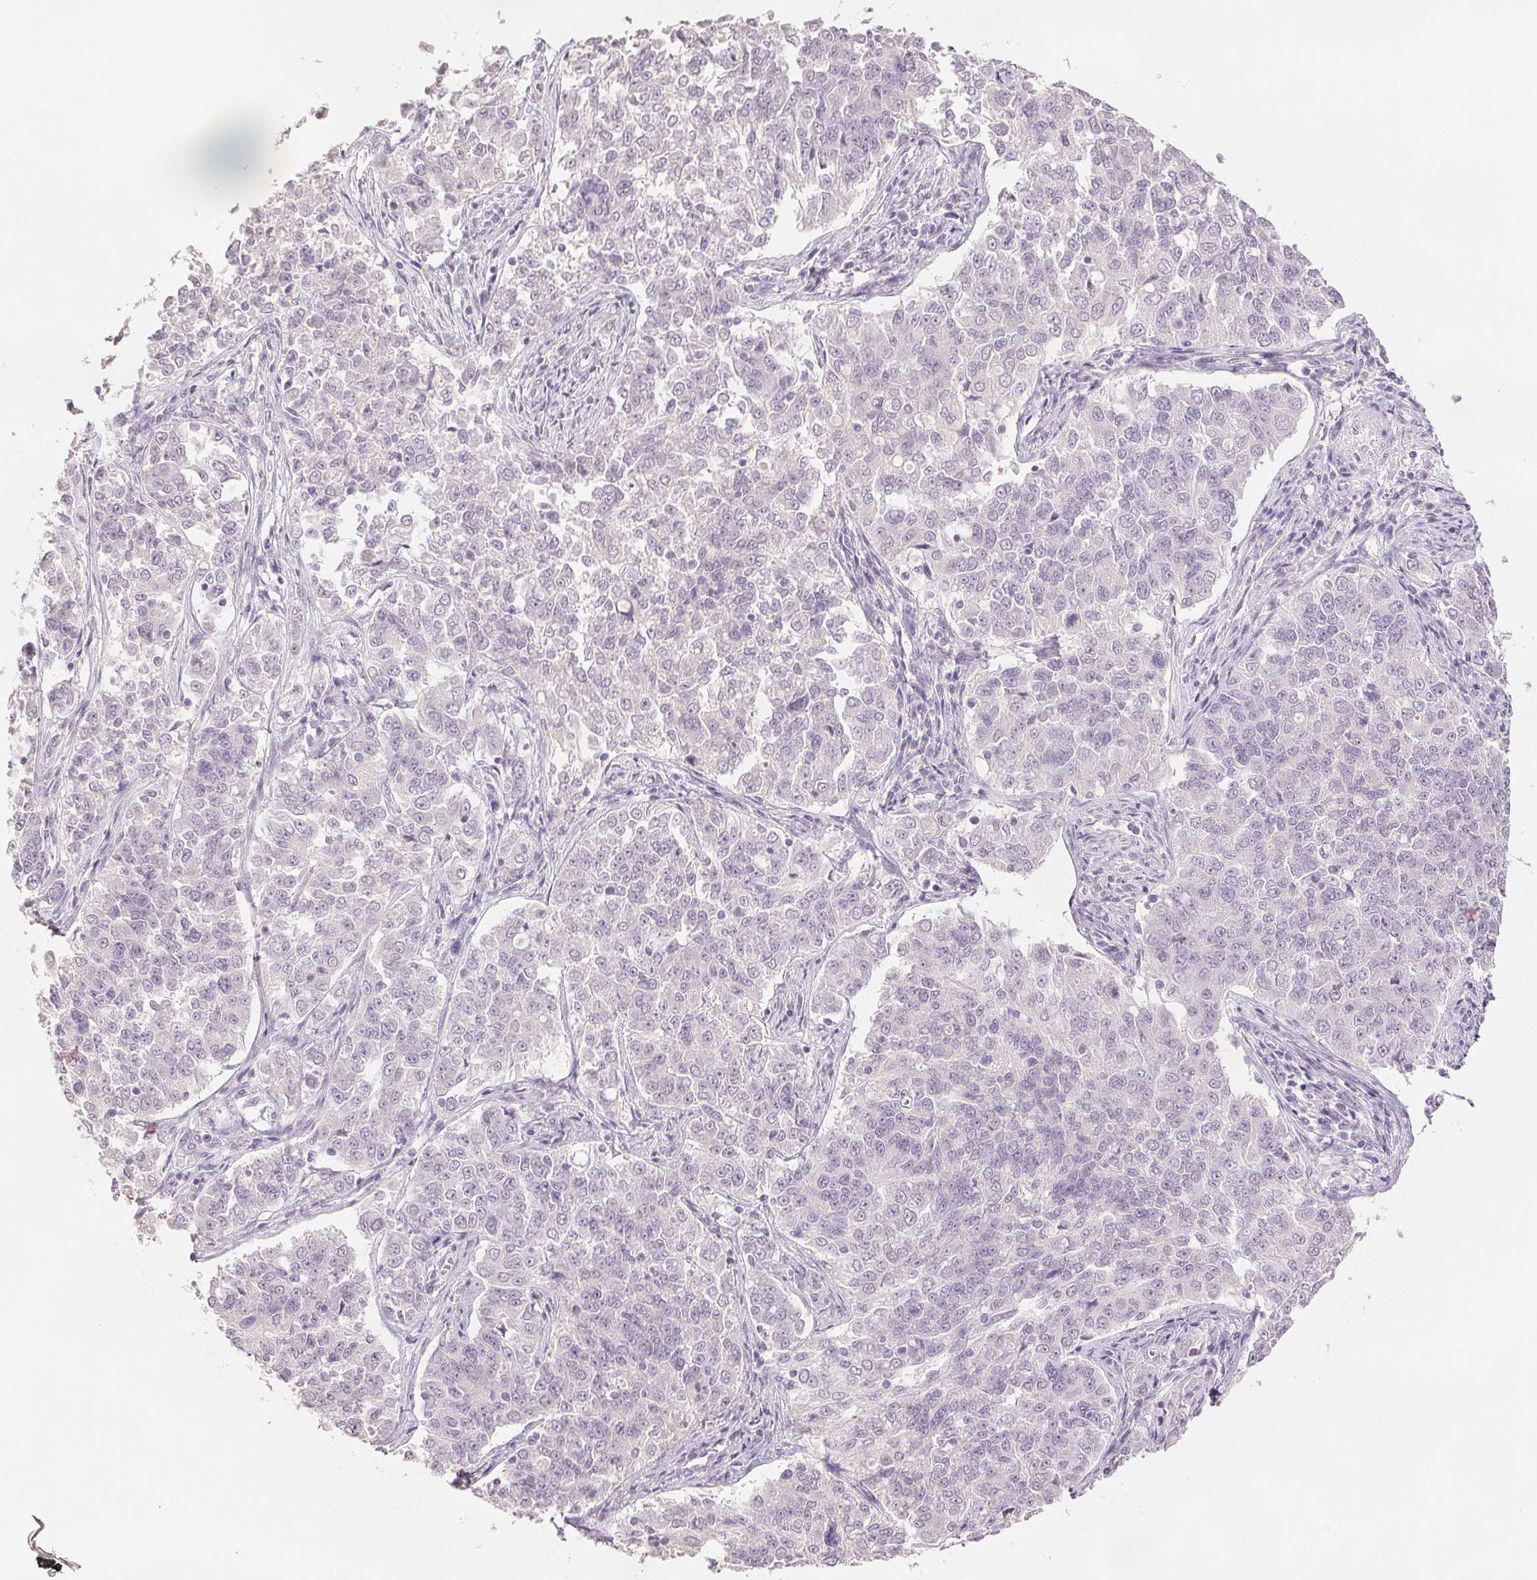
{"staining": {"intensity": "negative", "quantity": "none", "location": "none"}, "tissue": "endometrial cancer", "cell_type": "Tumor cells", "image_type": "cancer", "snomed": [{"axis": "morphology", "description": "Adenocarcinoma, NOS"}, {"axis": "topography", "description": "Endometrium"}], "caption": "High power microscopy histopathology image of an immunohistochemistry (IHC) micrograph of endometrial cancer, revealing no significant expression in tumor cells.", "gene": "SCGN", "patient": {"sex": "female", "age": 43}}